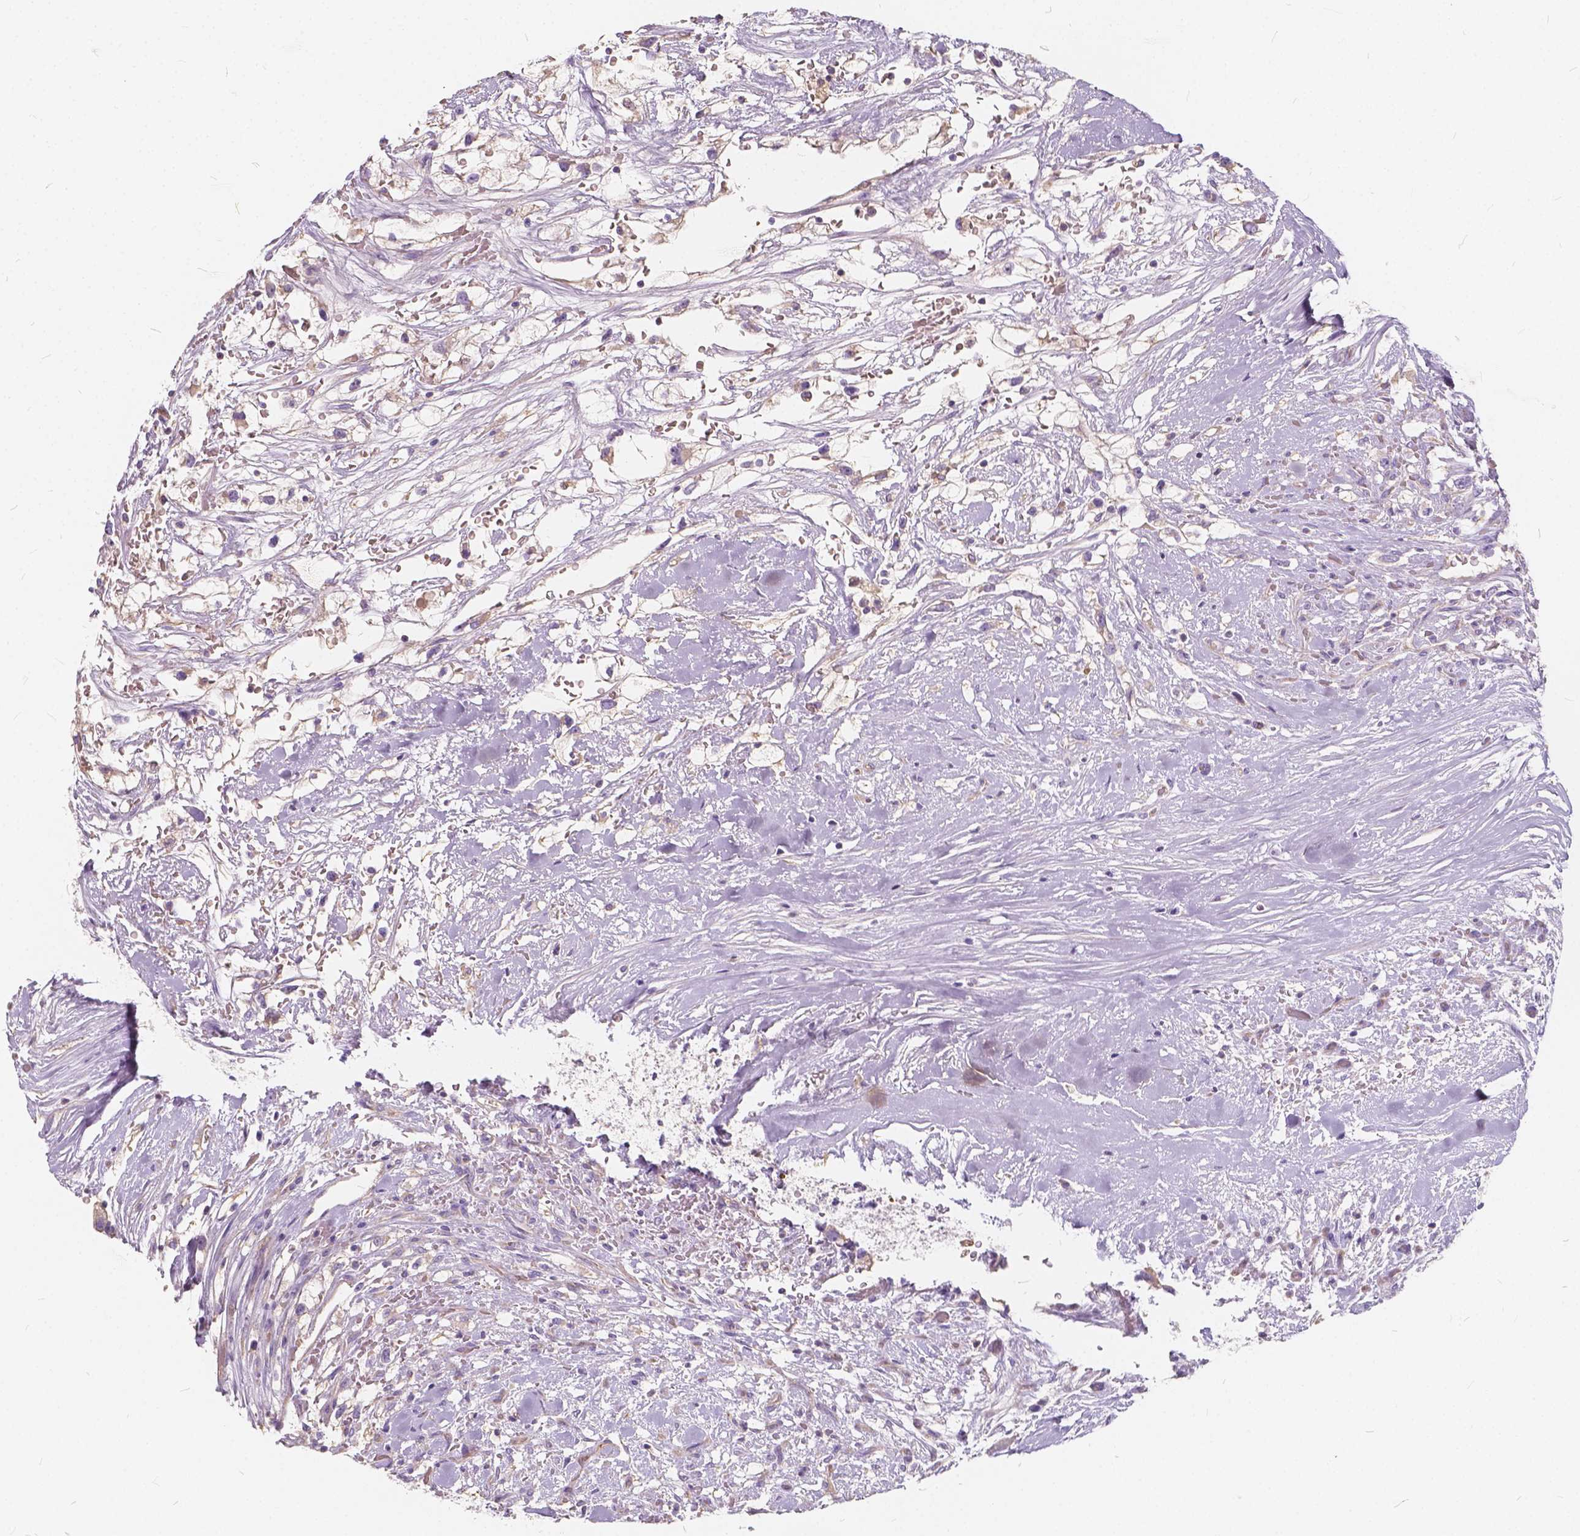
{"staining": {"intensity": "negative", "quantity": "none", "location": "none"}, "tissue": "renal cancer", "cell_type": "Tumor cells", "image_type": "cancer", "snomed": [{"axis": "morphology", "description": "Adenocarcinoma, NOS"}, {"axis": "topography", "description": "Kidney"}], "caption": "Renal cancer (adenocarcinoma) was stained to show a protein in brown. There is no significant staining in tumor cells. (DAB (3,3'-diaminobenzidine) IHC with hematoxylin counter stain).", "gene": "KIAA0513", "patient": {"sex": "male", "age": 59}}